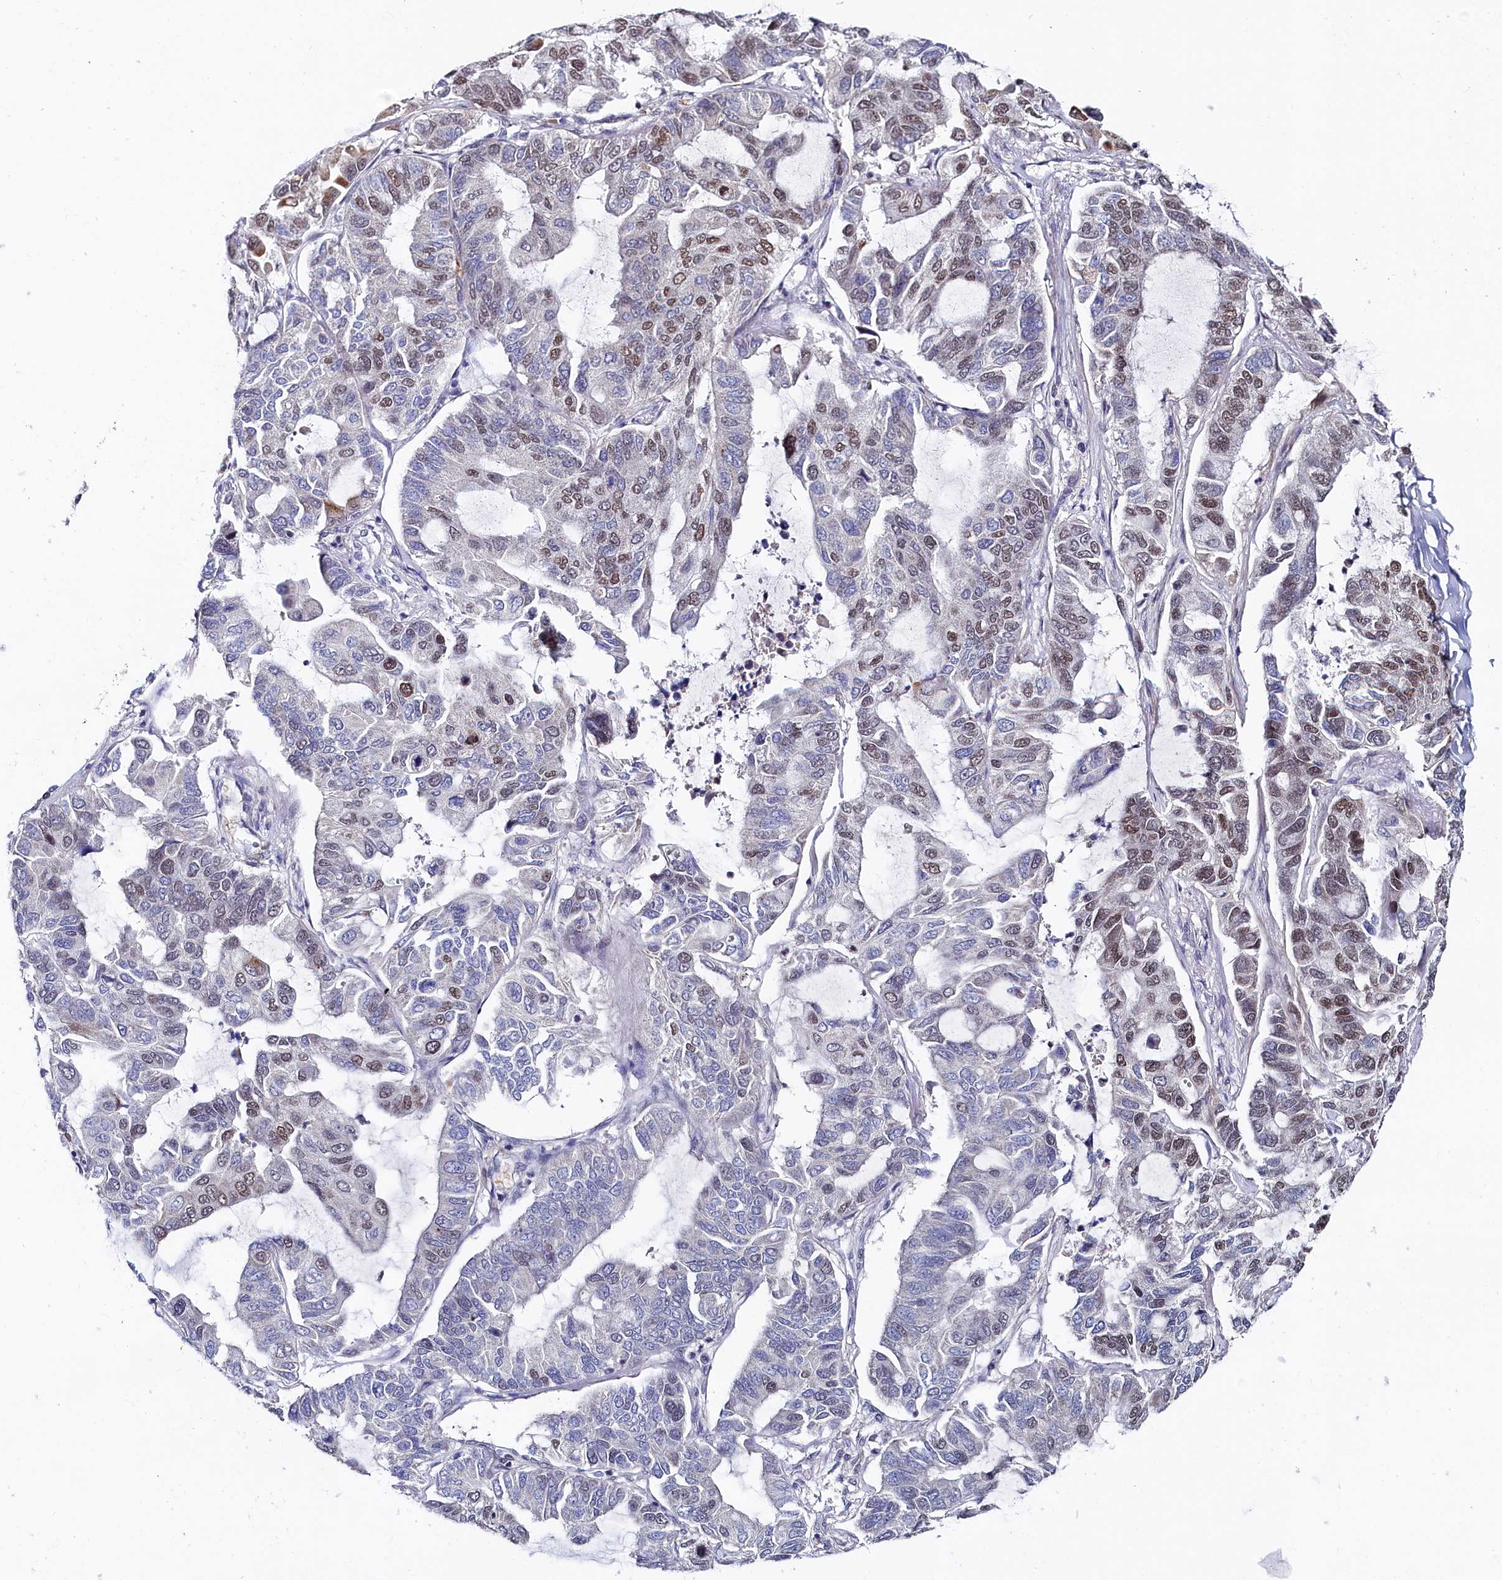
{"staining": {"intensity": "moderate", "quantity": "<25%", "location": "nuclear"}, "tissue": "lung cancer", "cell_type": "Tumor cells", "image_type": "cancer", "snomed": [{"axis": "morphology", "description": "Adenocarcinoma, NOS"}, {"axis": "topography", "description": "Lung"}], "caption": "Protein expression analysis of lung cancer reveals moderate nuclear expression in approximately <25% of tumor cells. The staining was performed using DAB, with brown indicating positive protein expression. Nuclei are stained blue with hematoxylin.", "gene": "TIGD4", "patient": {"sex": "male", "age": 64}}